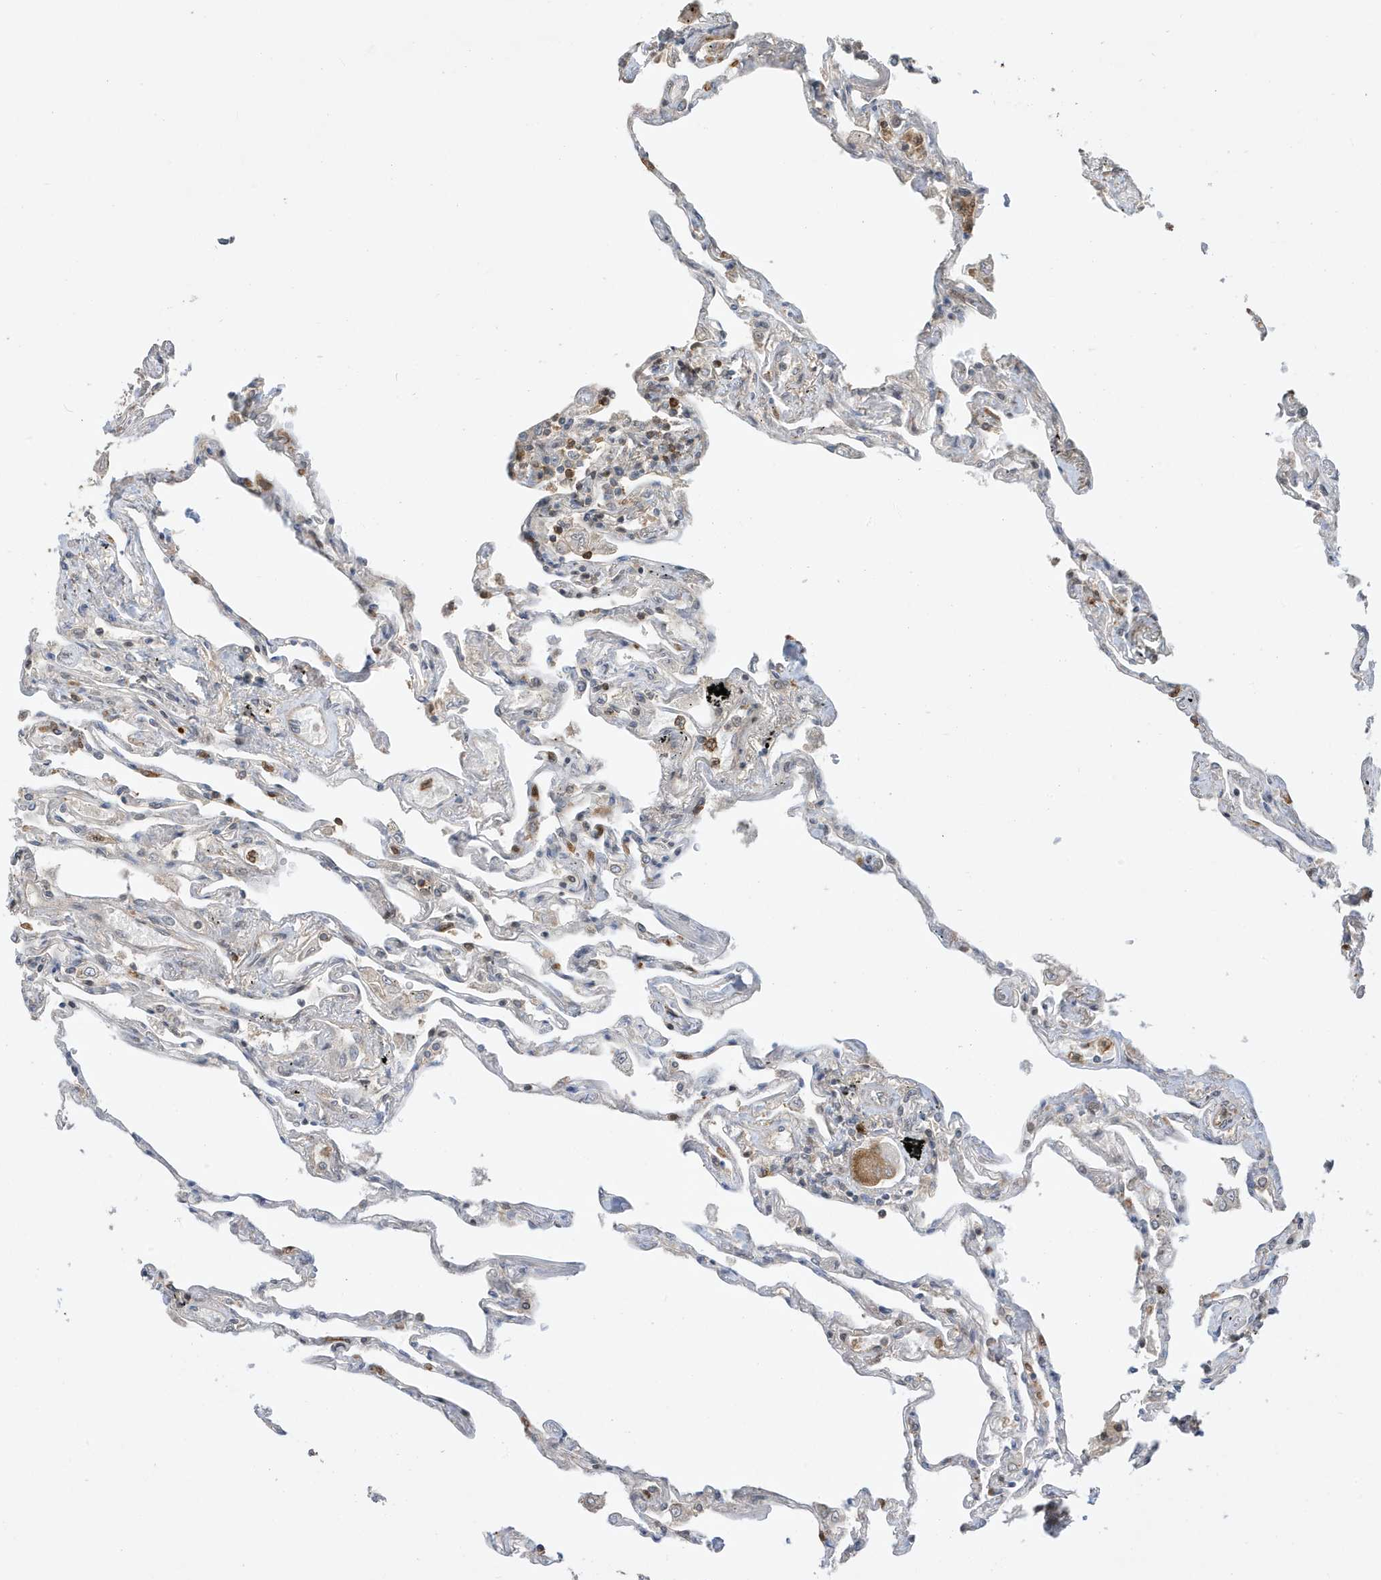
{"staining": {"intensity": "negative", "quantity": "none", "location": "none"}, "tissue": "lung", "cell_type": "Alveolar cells", "image_type": "normal", "snomed": [{"axis": "morphology", "description": "Normal tissue, NOS"}, {"axis": "topography", "description": "Lung"}], "caption": "This is a photomicrograph of immunohistochemistry (IHC) staining of benign lung, which shows no positivity in alveolar cells.", "gene": "TAB3", "patient": {"sex": "female", "age": 67}}